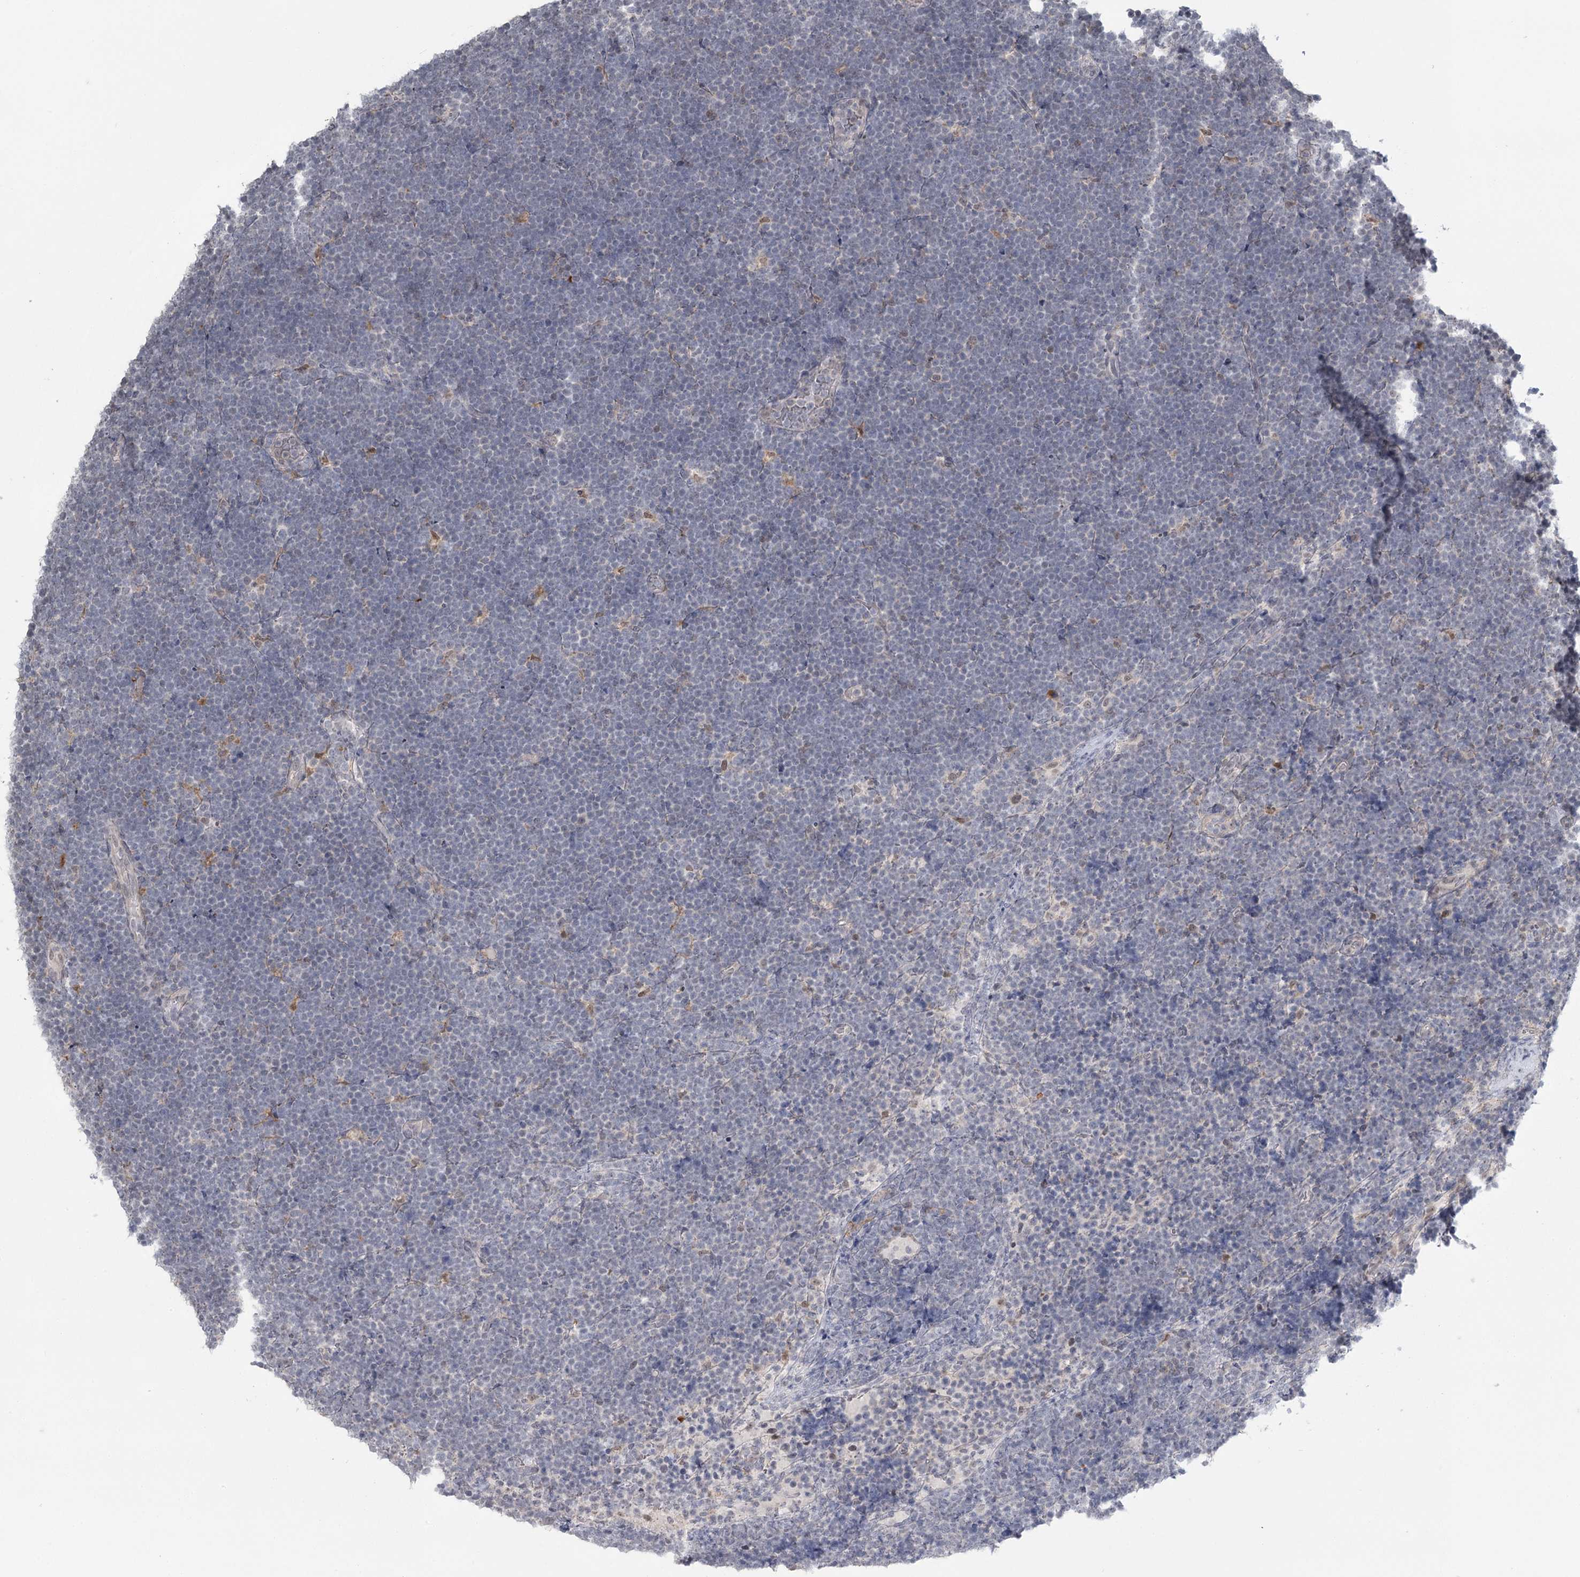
{"staining": {"intensity": "negative", "quantity": "none", "location": "none"}, "tissue": "lymphoma", "cell_type": "Tumor cells", "image_type": "cancer", "snomed": [{"axis": "morphology", "description": "Malignant lymphoma, non-Hodgkin's type, High grade"}, {"axis": "topography", "description": "Lymph node"}], "caption": "DAB immunohistochemical staining of malignant lymphoma, non-Hodgkin's type (high-grade) shows no significant staining in tumor cells. (DAB (3,3'-diaminobenzidine) IHC, high magnification).", "gene": "TMEM70", "patient": {"sex": "male", "age": 13}}